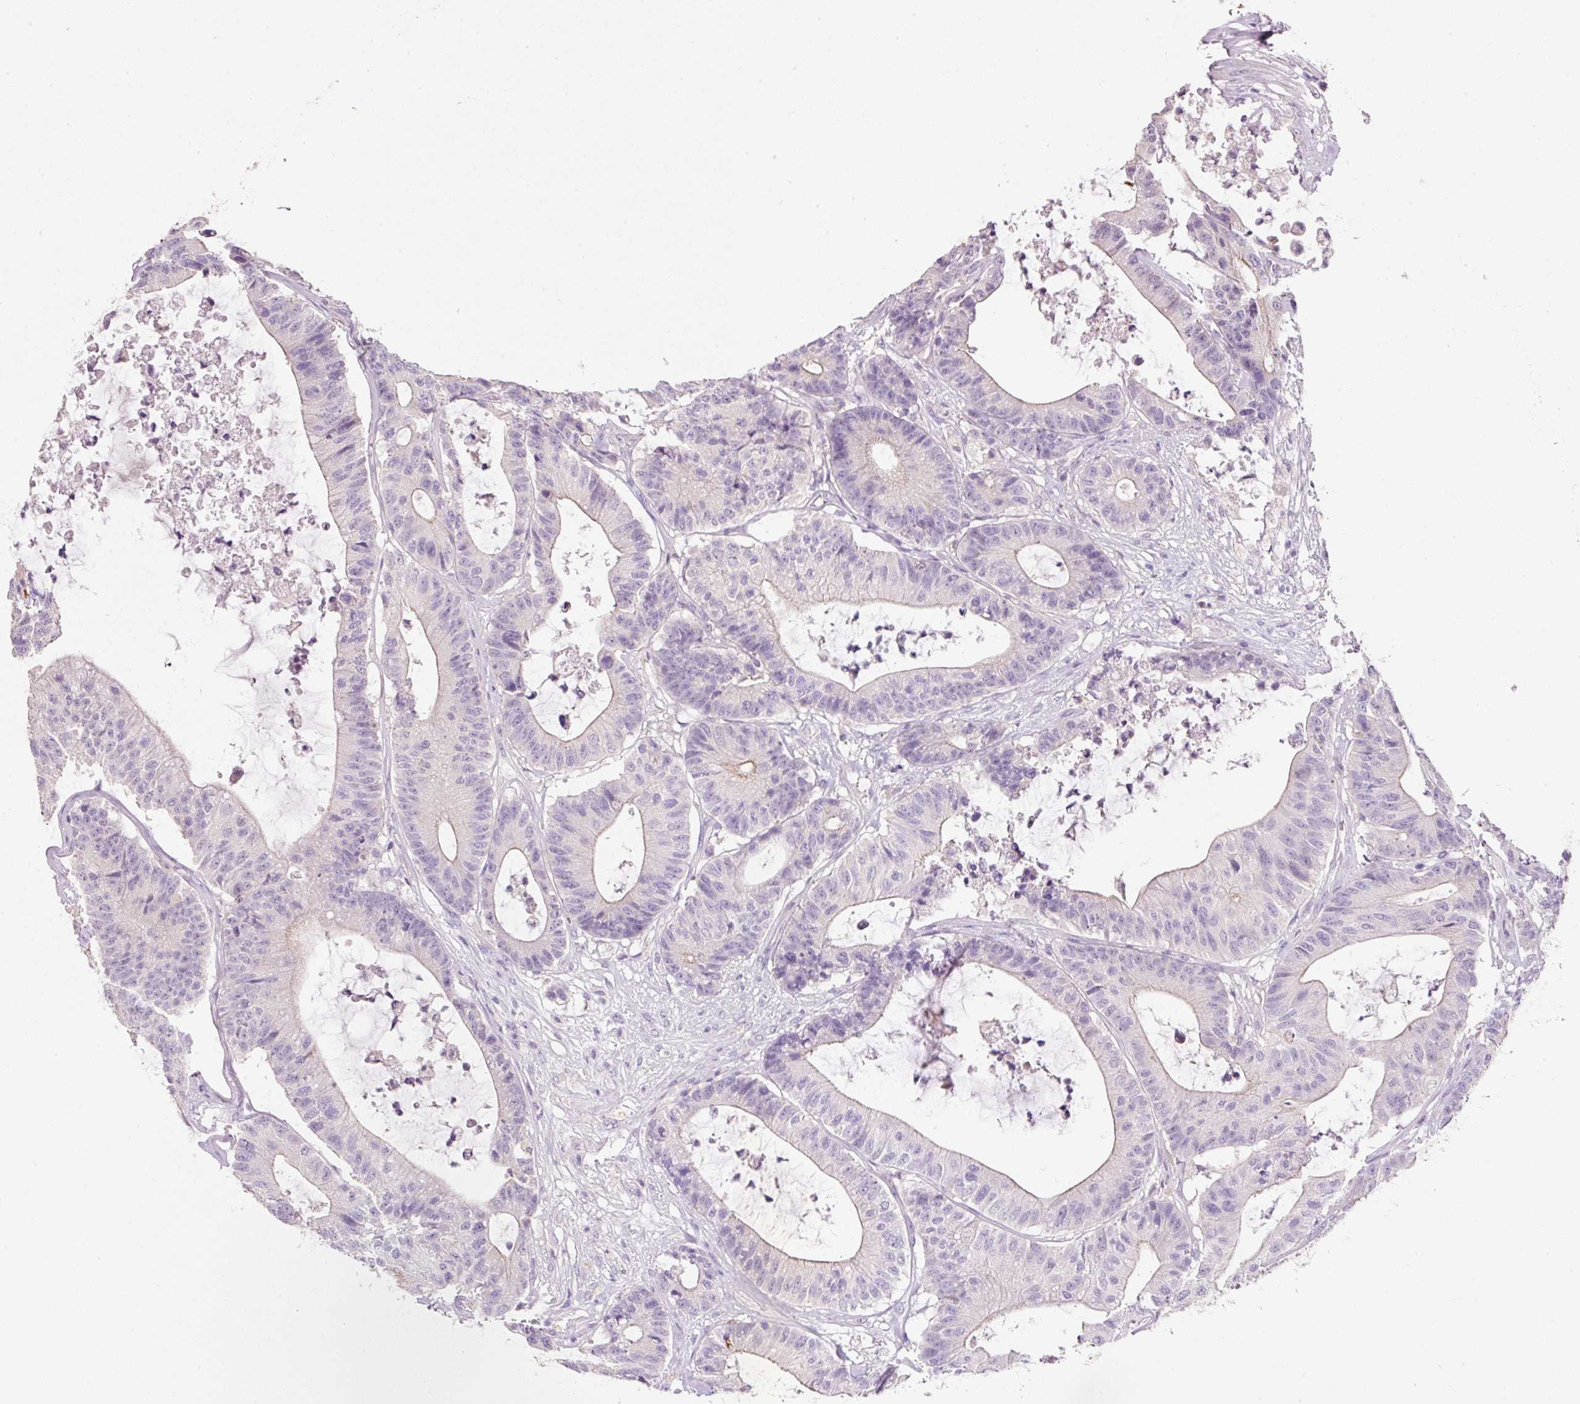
{"staining": {"intensity": "weak", "quantity": "<25%", "location": "cytoplasmic/membranous"}, "tissue": "colorectal cancer", "cell_type": "Tumor cells", "image_type": "cancer", "snomed": [{"axis": "morphology", "description": "Adenocarcinoma, NOS"}, {"axis": "topography", "description": "Colon"}], "caption": "The image shows no significant expression in tumor cells of adenocarcinoma (colorectal).", "gene": "TENT5C", "patient": {"sex": "female", "age": 84}}